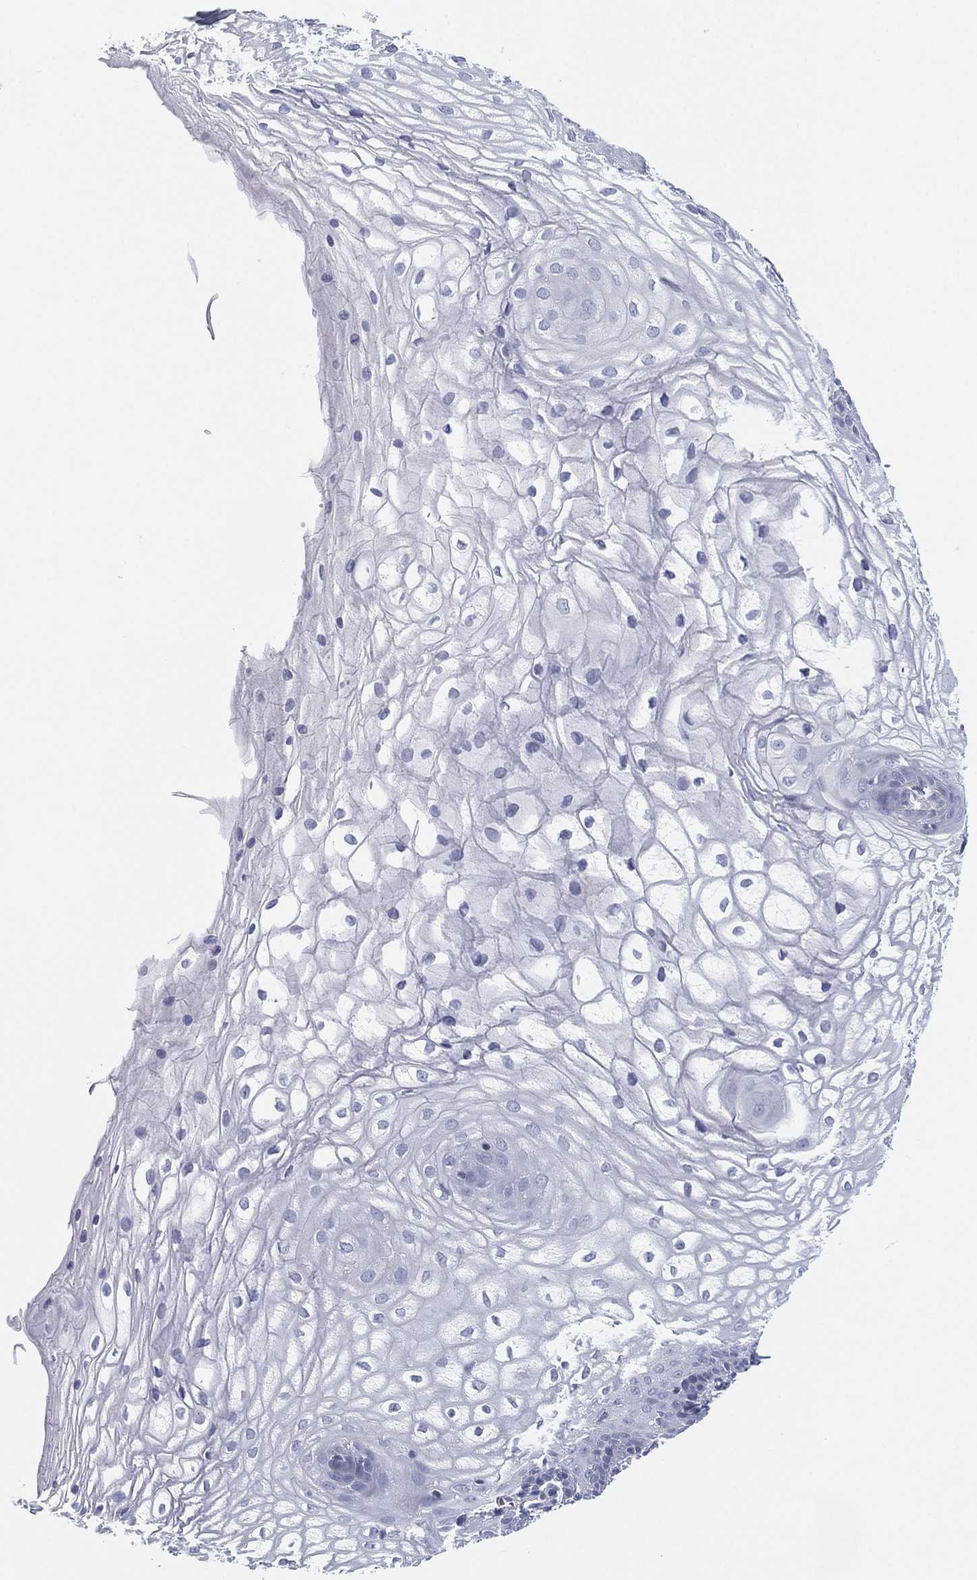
{"staining": {"intensity": "negative", "quantity": "none", "location": "none"}, "tissue": "vagina", "cell_type": "Squamous epithelial cells", "image_type": "normal", "snomed": [{"axis": "morphology", "description": "Normal tissue, NOS"}, {"axis": "topography", "description": "Vagina"}], "caption": "IHC photomicrograph of normal vagina: vagina stained with DAB displays no significant protein positivity in squamous epithelial cells.", "gene": "MLF1", "patient": {"sex": "female", "age": 34}}